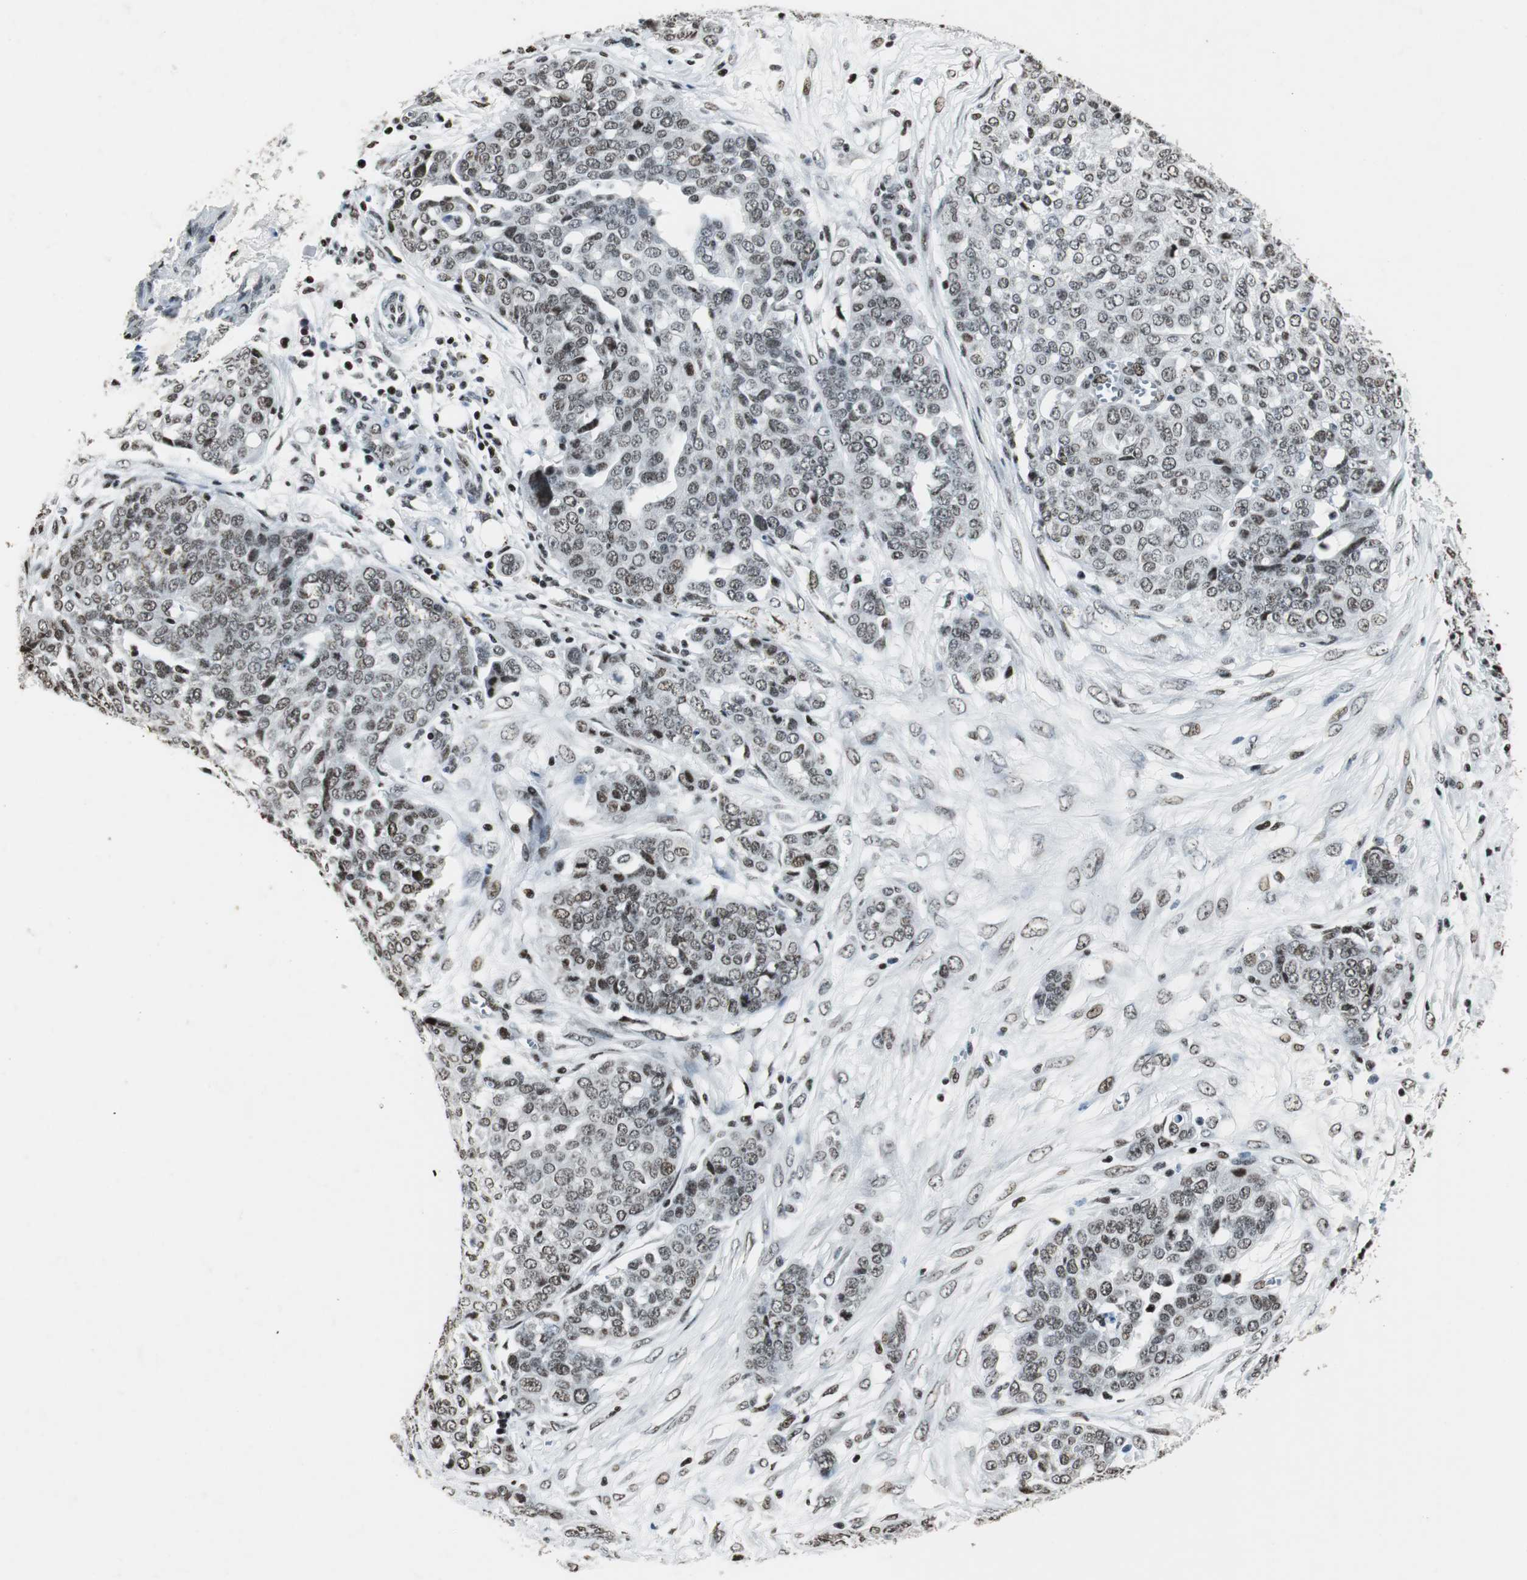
{"staining": {"intensity": "weak", "quantity": "25%-75%", "location": "nuclear"}, "tissue": "ovarian cancer", "cell_type": "Tumor cells", "image_type": "cancer", "snomed": [{"axis": "morphology", "description": "Cystadenocarcinoma, serous, NOS"}, {"axis": "topography", "description": "Soft tissue"}, {"axis": "topography", "description": "Ovary"}], "caption": "Protein staining of serous cystadenocarcinoma (ovarian) tissue demonstrates weak nuclear expression in approximately 25%-75% of tumor cells.", "gene": "RBBP4", "patient": {"sex": "female", "age": 57}}